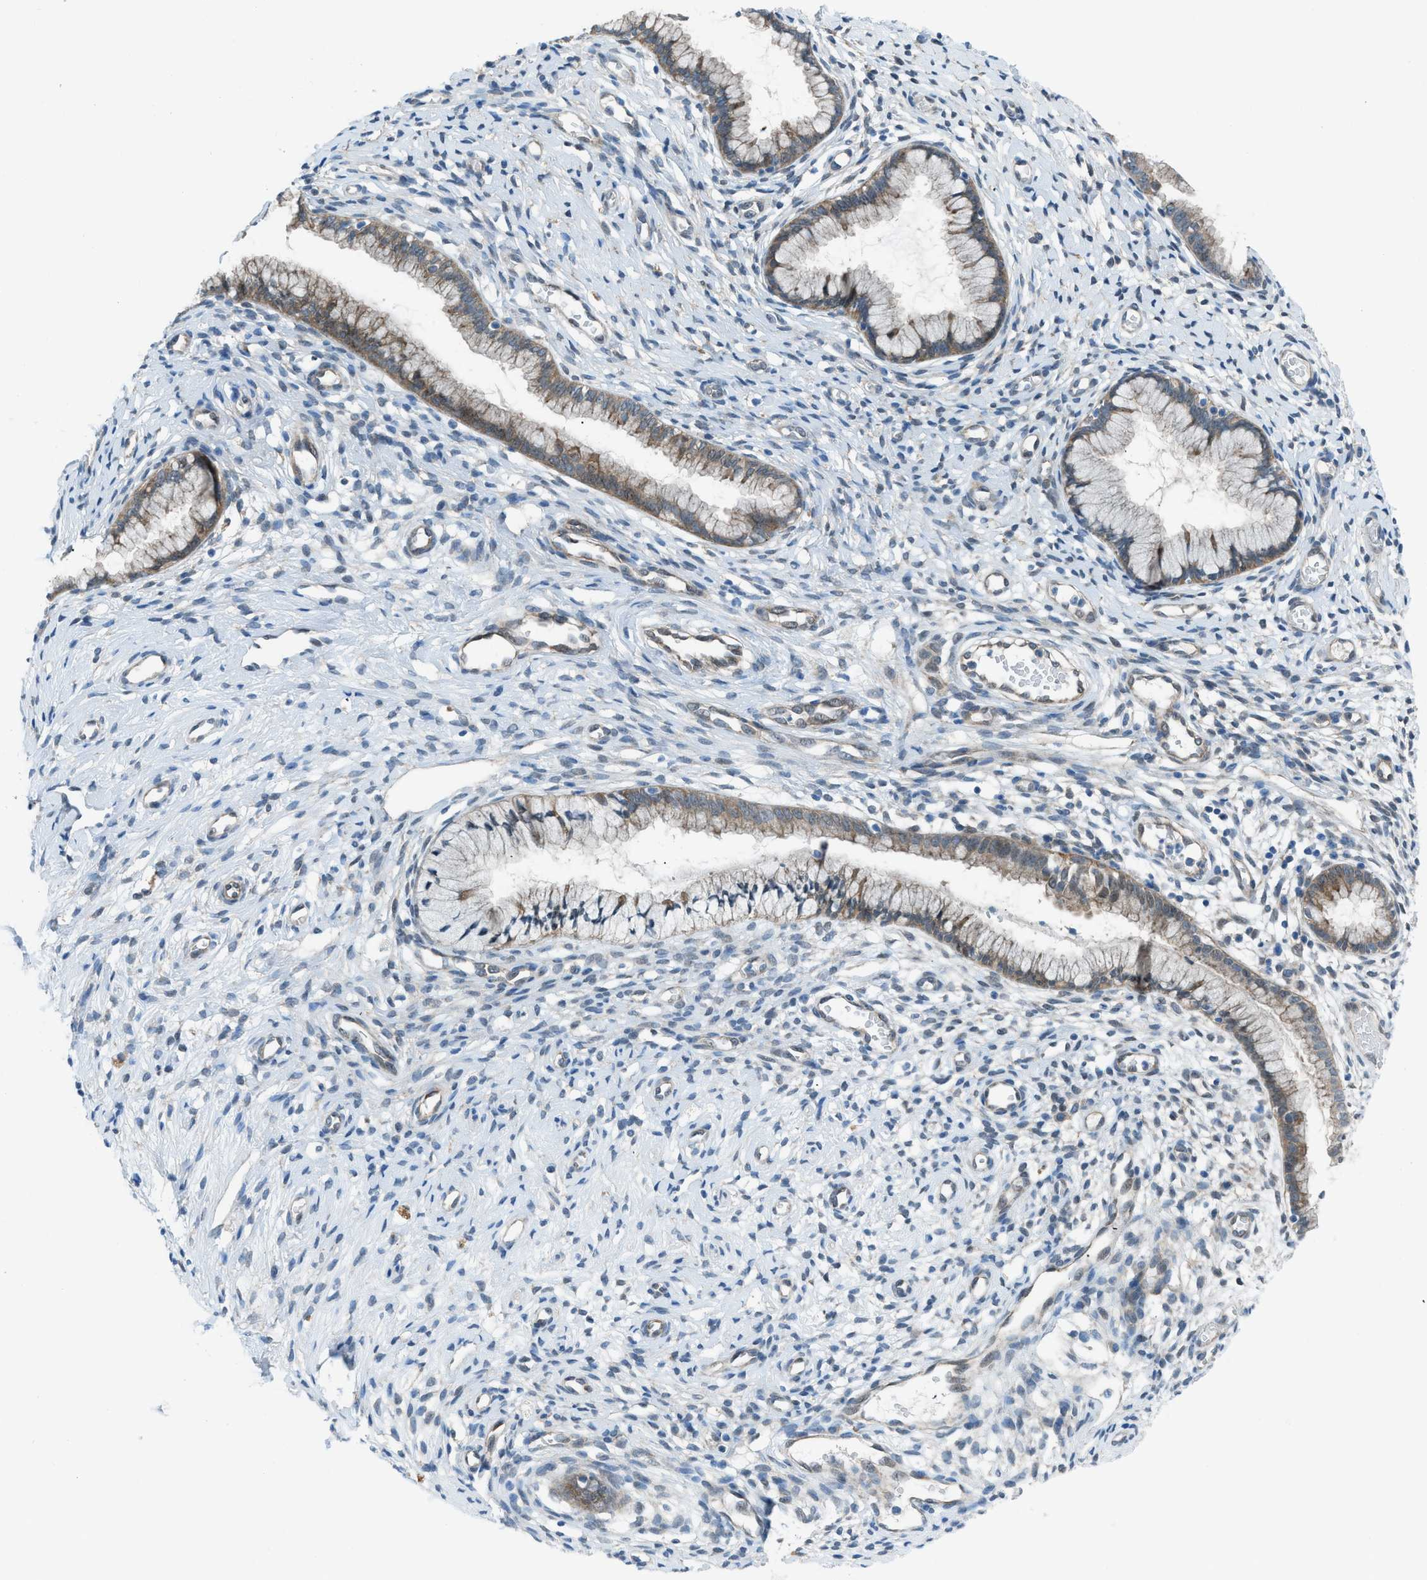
{"staining": {"intensity": "moderate", "quantity": ">75%", "location": "cytoplasmic/membranous"}, "tissue": "cervix", "cell_type": "Glandular cells", "image_type": "normal", "snomed": [{"axis": "morphology", "description": "Normal tissue, NOS"}, {"axis": "topography", "description": "Cervix"}], "caption": "Protein staining by immunohistochemistry exhibits moderate cytoplasmic/membranous staining in approximately >75% of glandular cells in unremarkable cervix. The staining is performed using DAB (3,3'-diaminobenzidine) brown chromogen to label protein expression. The nuclei are counter-stained blue using hematoxylin.", "gene": "PRKN", "patient": {"sex": "female", "age": 65}}